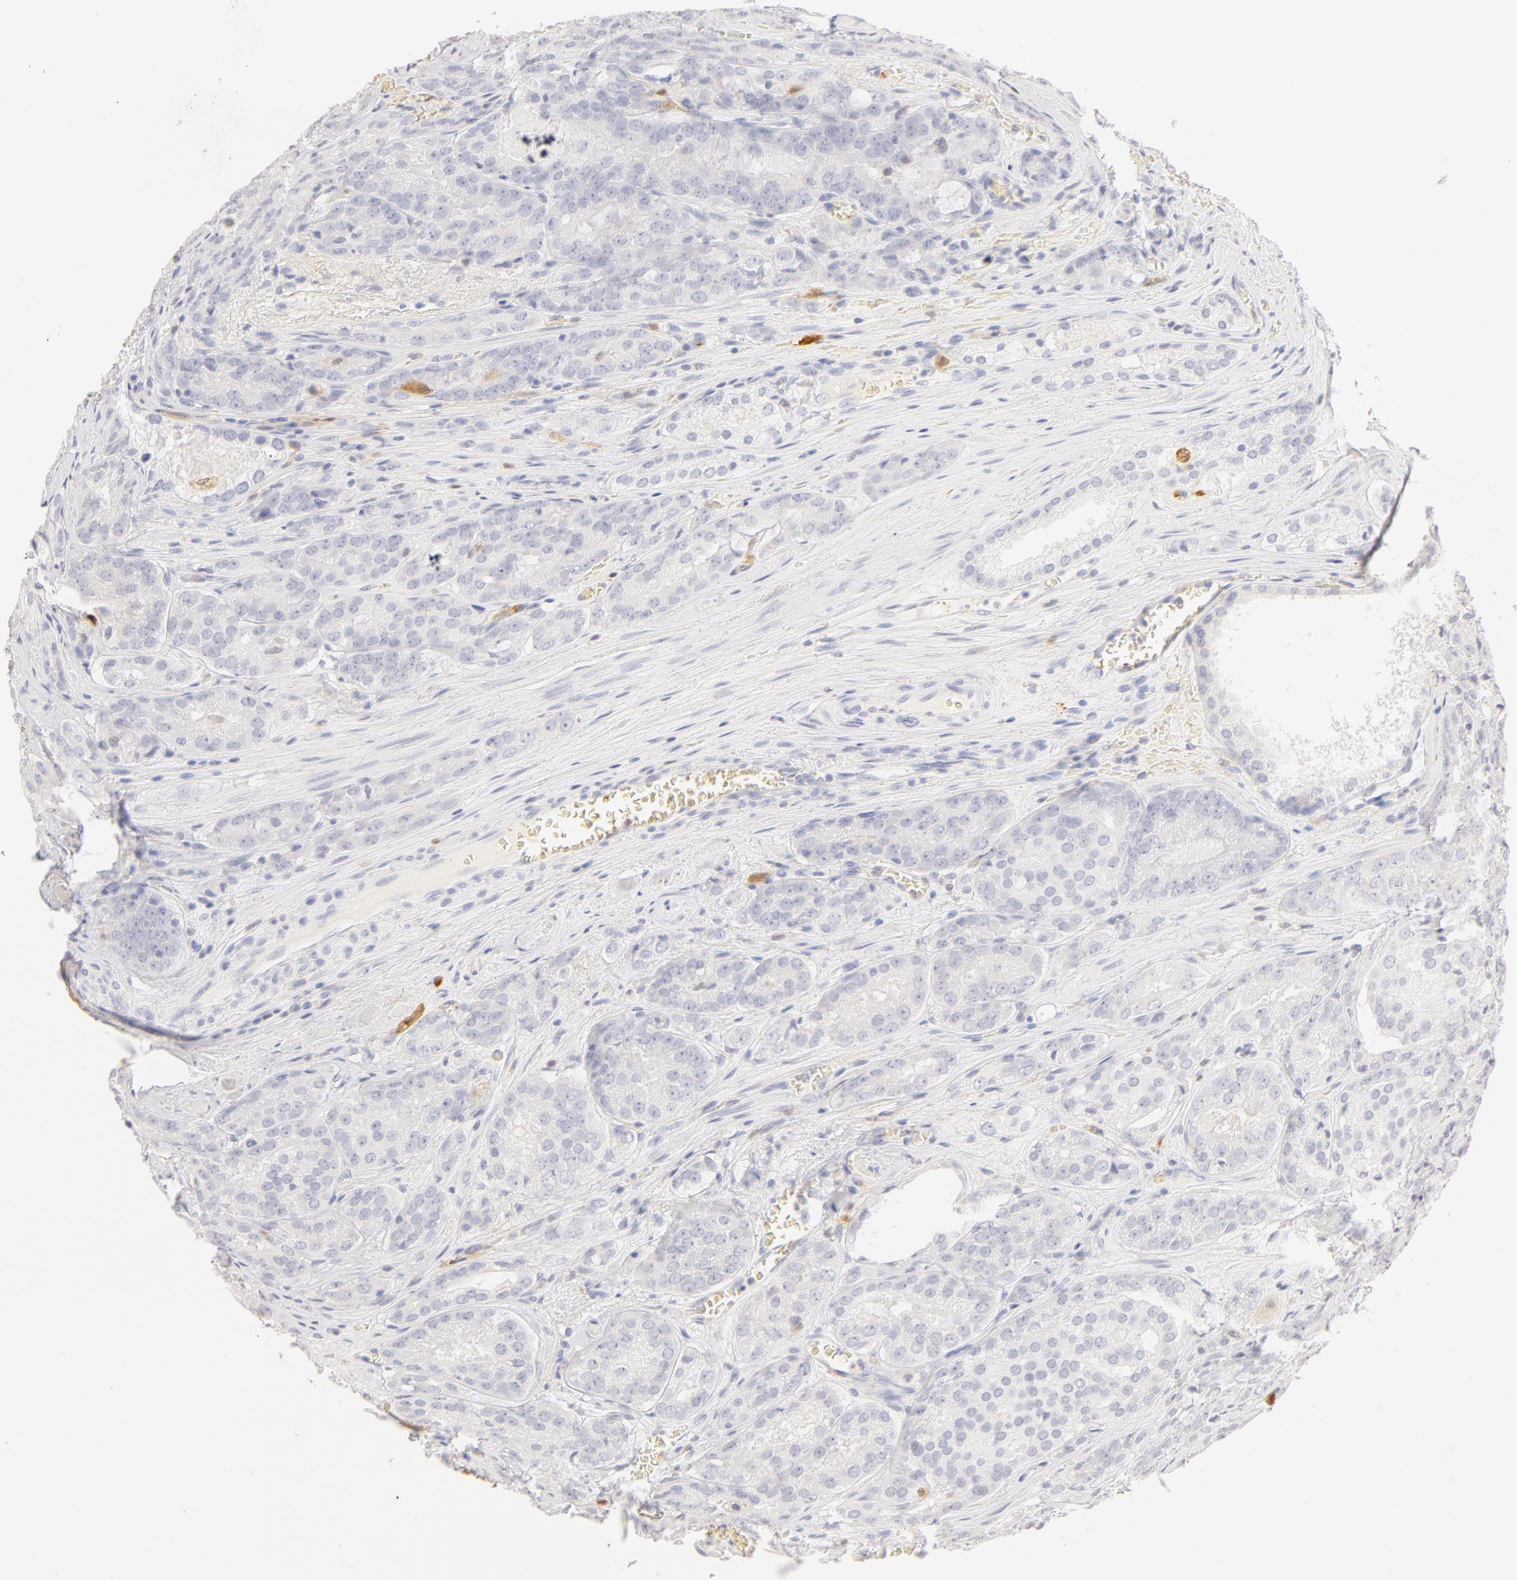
{"staining": {"intensity": "negative", "quantity": "none", "location": "none"}, "tissue": "prostate cancer", "cell_type": "Tumor cells", "image_type": "cancer", "snomed": [{"axis": "morphology", "description": "Adenocarcinoma, Medium grade"}, {"axis": "topography", "description": "Prostate"}], "caption": "This is an immunohistochemistry (IHC) image of human prostate cancer (adenocarcinoma (medium-grade)). There is no positivity in tumor cells.", "gene": "CA2", "patient": {"sex": "male", "age": 60}}